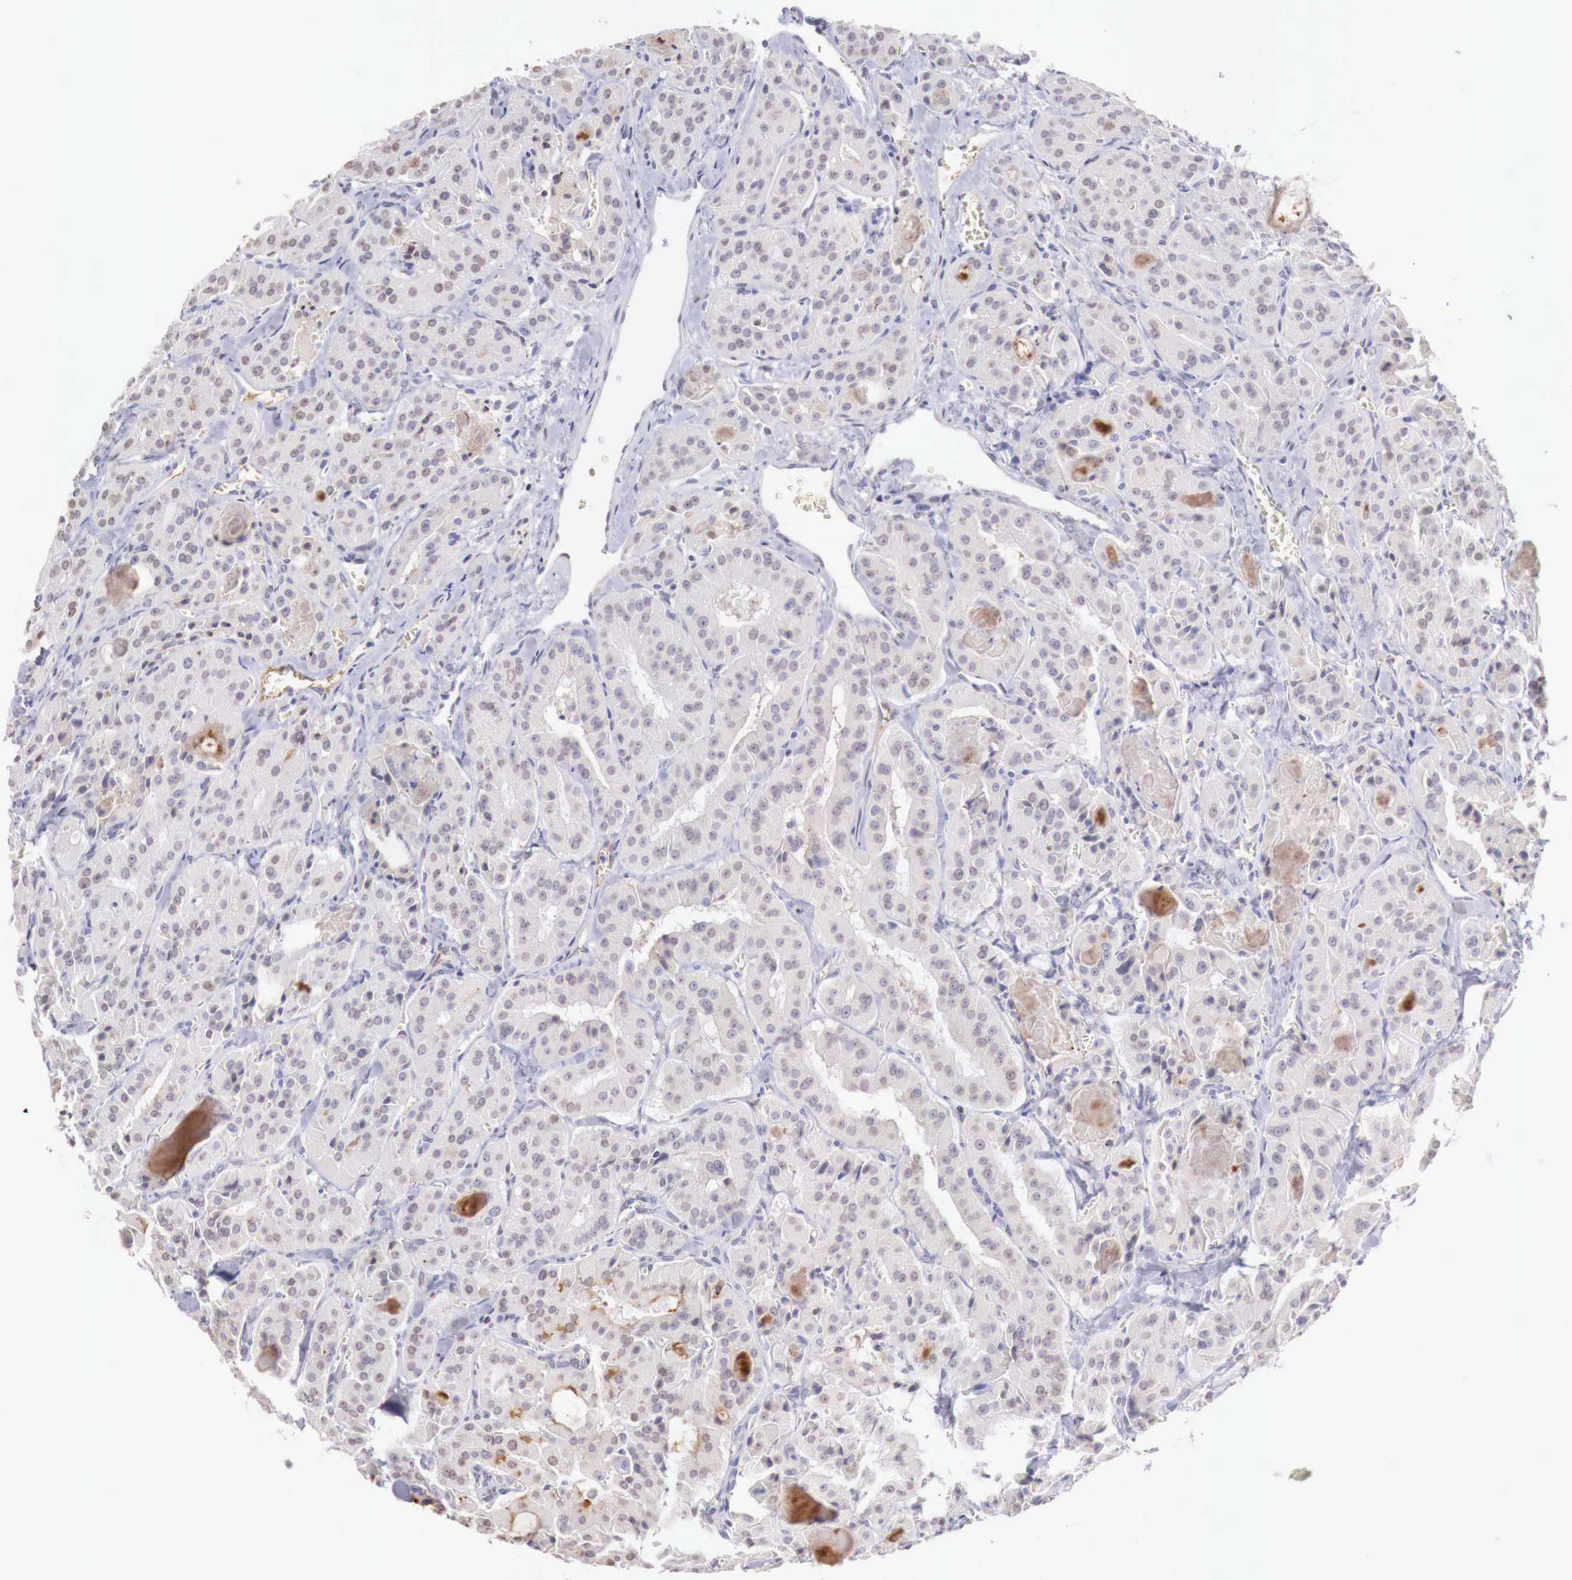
{"staining": {"intensity": "weak", "quantity": "<25%", "location": "nuclear"}, "tissue": "thyroid cancer", "cell_type": "Tumor cells", "image_type": "cancer", "snomed": [{"axis": "morphology", "description": "Carcinoma, NOS"}, {"axis": "topography", "description": "Thyroid gland"}], "caption": "Image shows no protein staining in tumor cells of carcinoma (thyroid) tissue. (DAB (3,3'-diaminobenzidine) IHC with hematoxylin counter stain).", "gene": "XPNPEP2", "patient": {"sex": "male", "age": 76}}